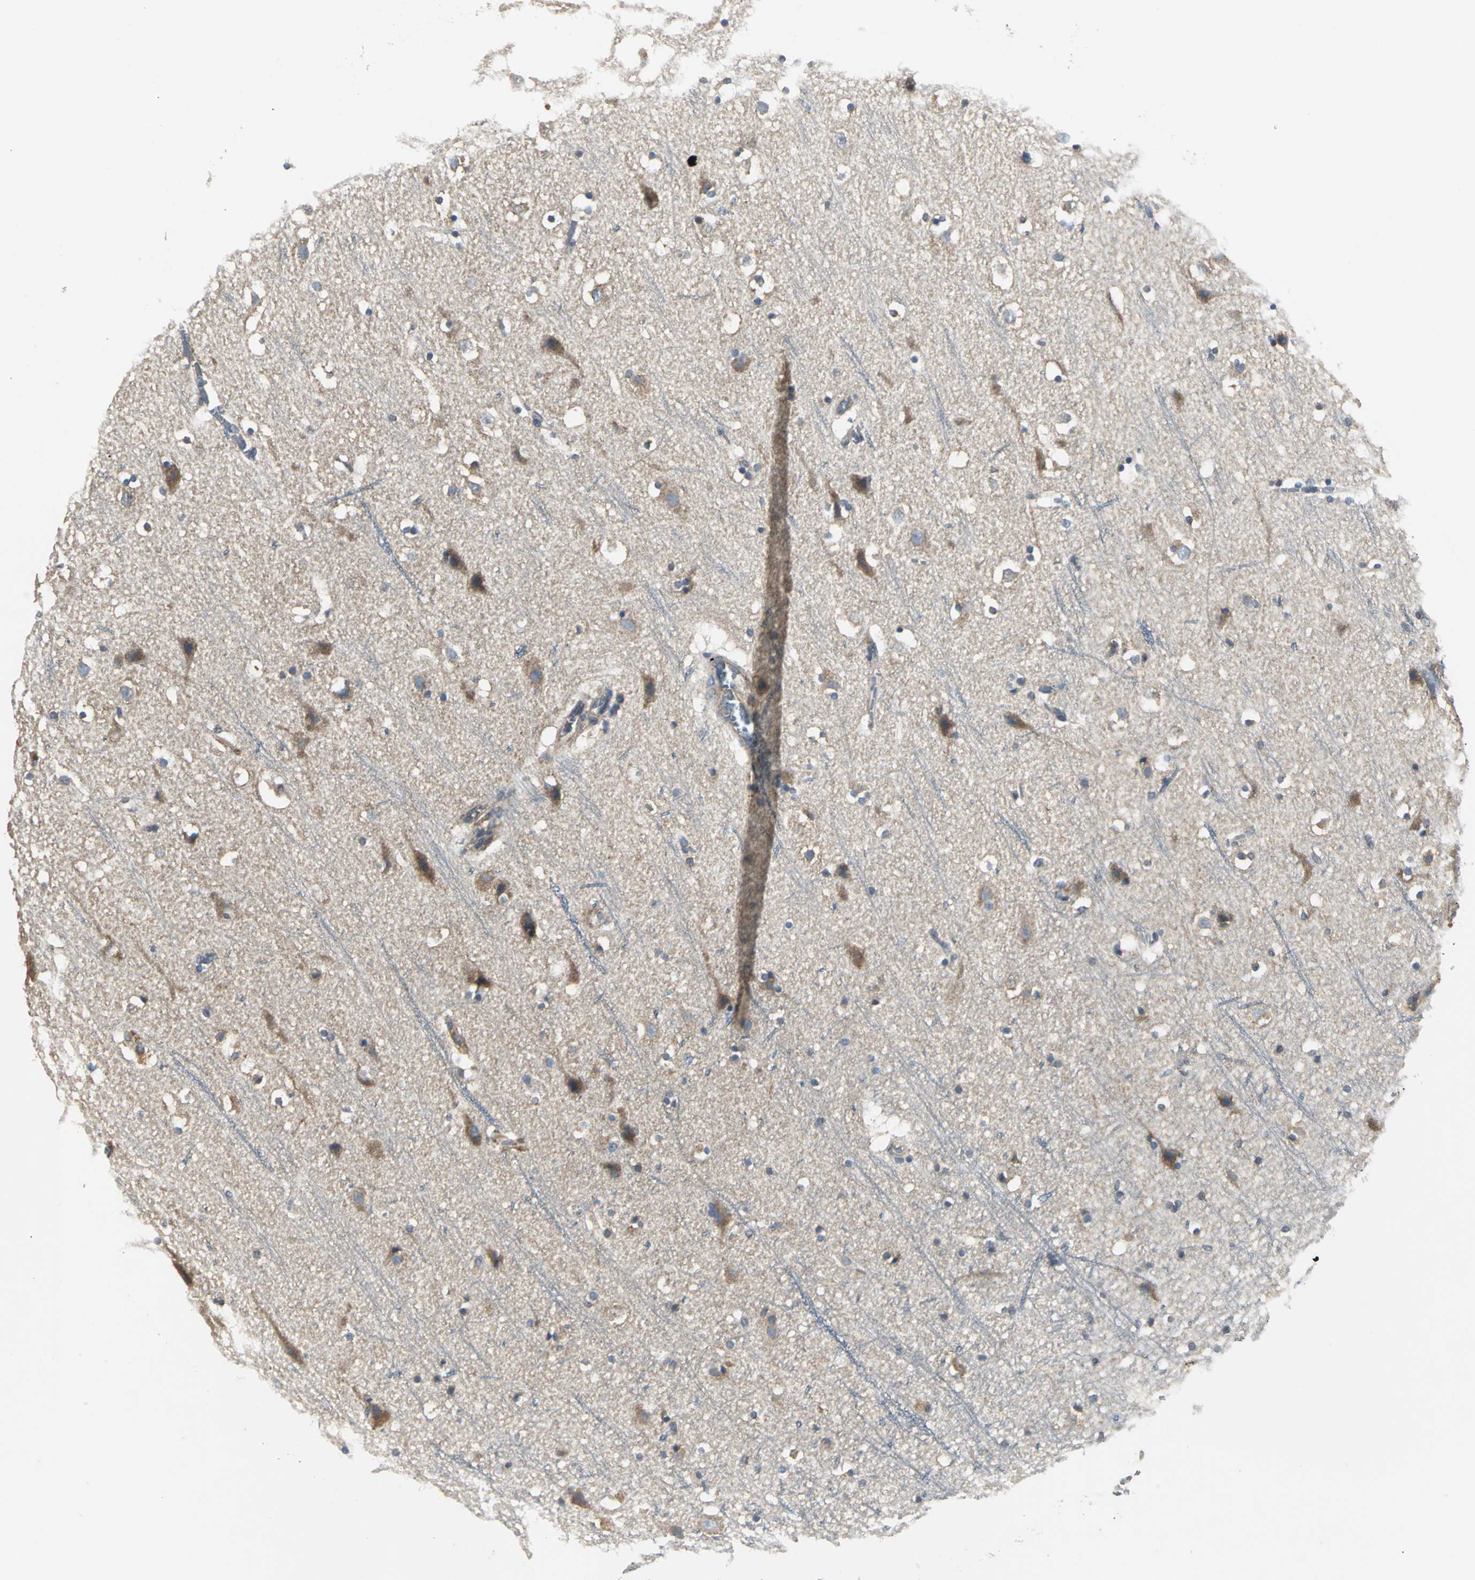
{"staining": {"intensity": "negative", "quantity": "none", "location": "none"}, "tissue": "cerebral cortex", "cell_type": "Endothelial cells", "image_type": "normal", "snomed": [{"axis": "morphology", "description": "Normal tissue, NOS"}, {"axis": "topography", "description": "Cerebral cortex"}], "caption": "This histopathology image is of benign cerebral cortex stained with immunohistochemistry (IHC) to label a protein in brown with the nuclei are counter-stained blue. There is no positivity in endothelial cells. The staining was performed using DAB (3,3'-diaminobenzidine) to visualize the protein expression in brown, while the nuclei were stained in blue with hematoxylin (Magnification: 20x).", "gene": "IRF3", "patient": {"sex": "male", "age": 45}}